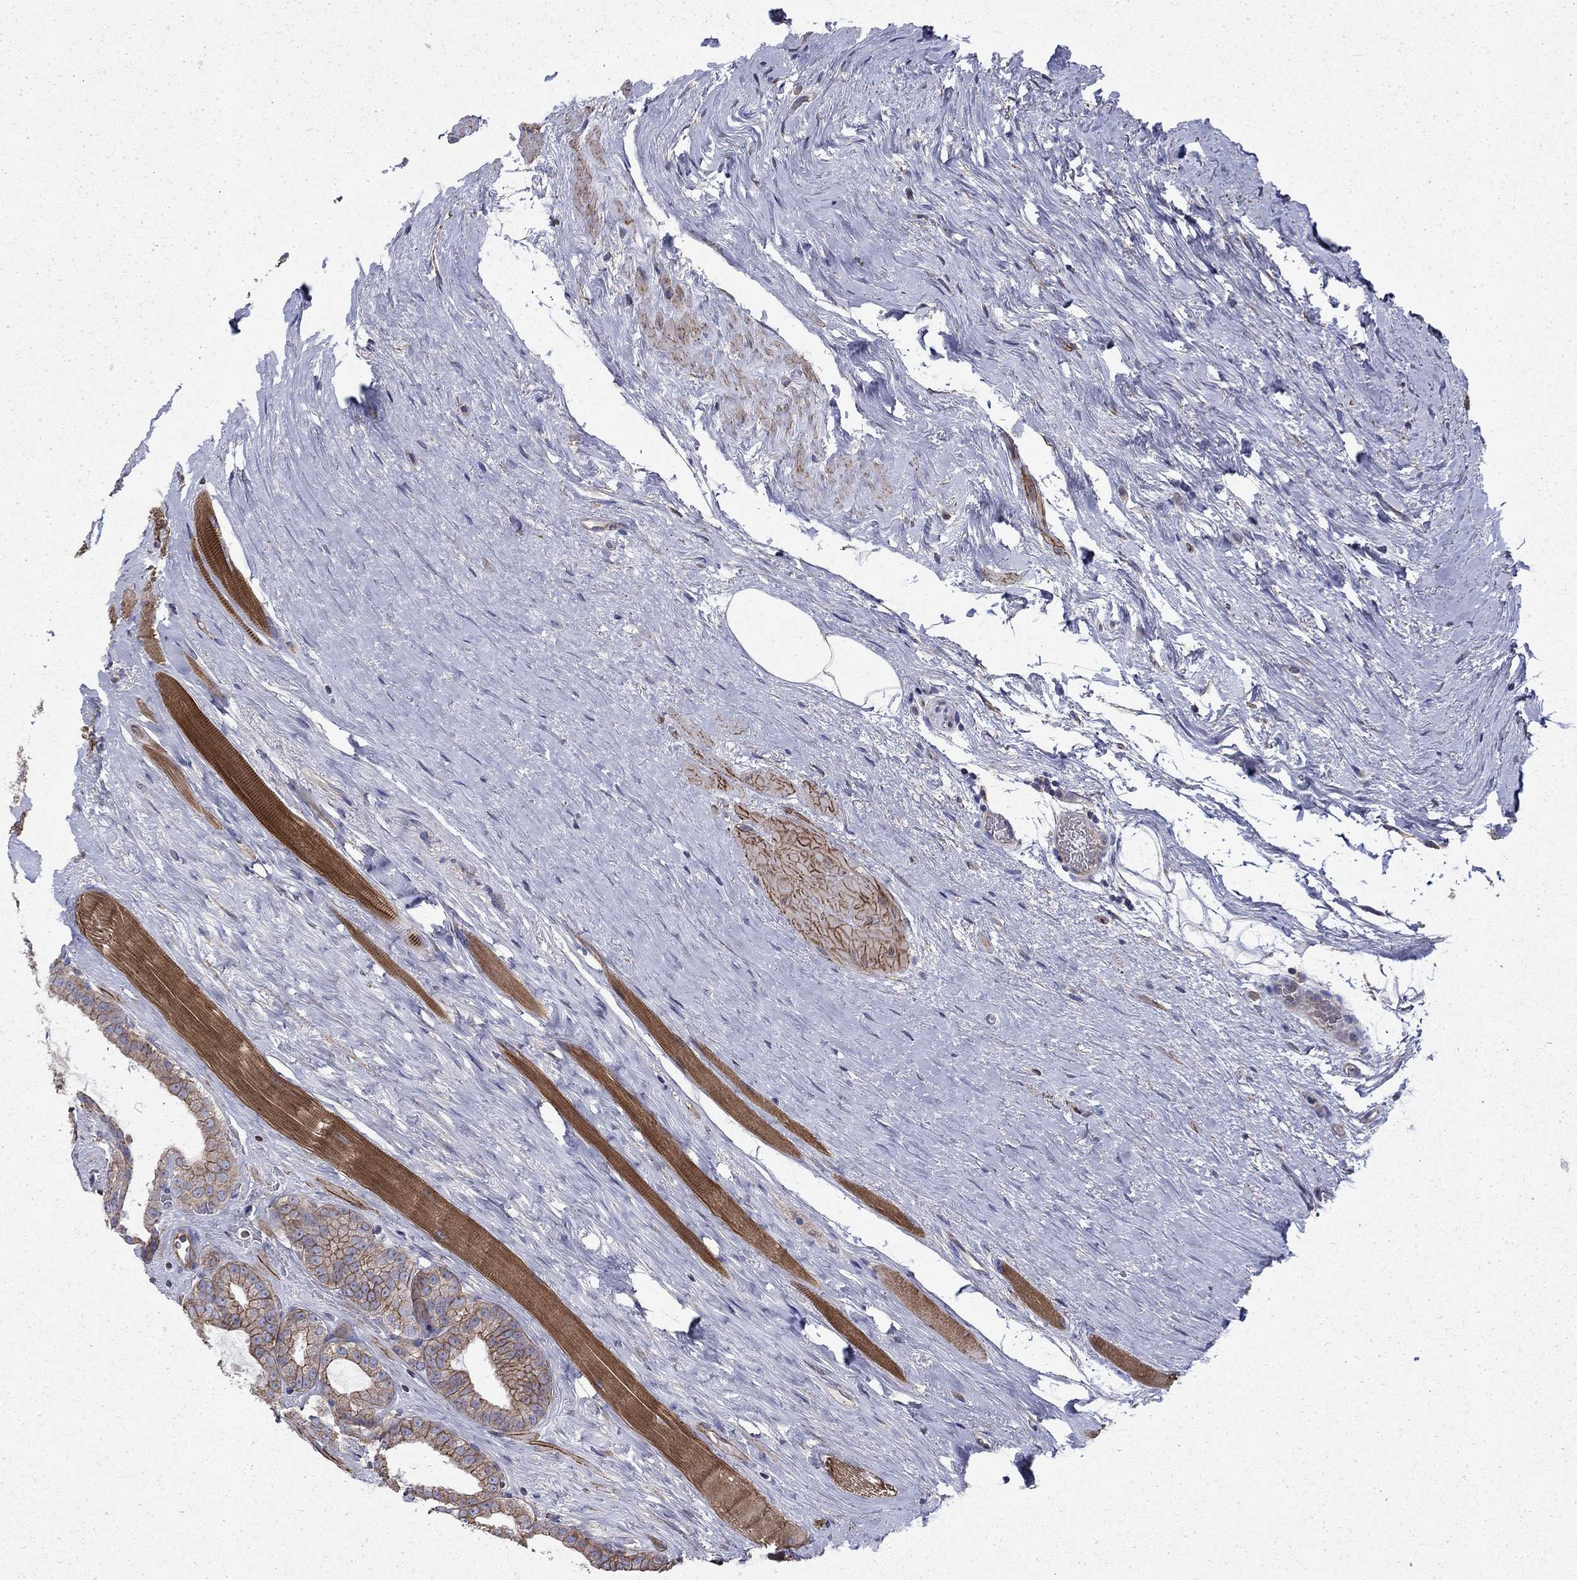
{"staining": {"intensity": "strong", "quantity": "25%-75%", "location": "cytoplasmic/membranous"}, "tissue": "prostate cancer", "cell_type": "Tumor cells", "image_type": "cancer", "snomed": [{"axis": "morphology", "description": "Adenocarcinoma, NOS"}, {"axis": "topography", "description": "Prostate"}], "caption": "A micrograph showing strong cytoplasmic/membranous staining in approximately 25%-75% of tumor cells in prostate cancer, as visualized by brown immunohistochemical staining.", "gene": "DTNA", "patient": {"sex": "male", "age": 67}}